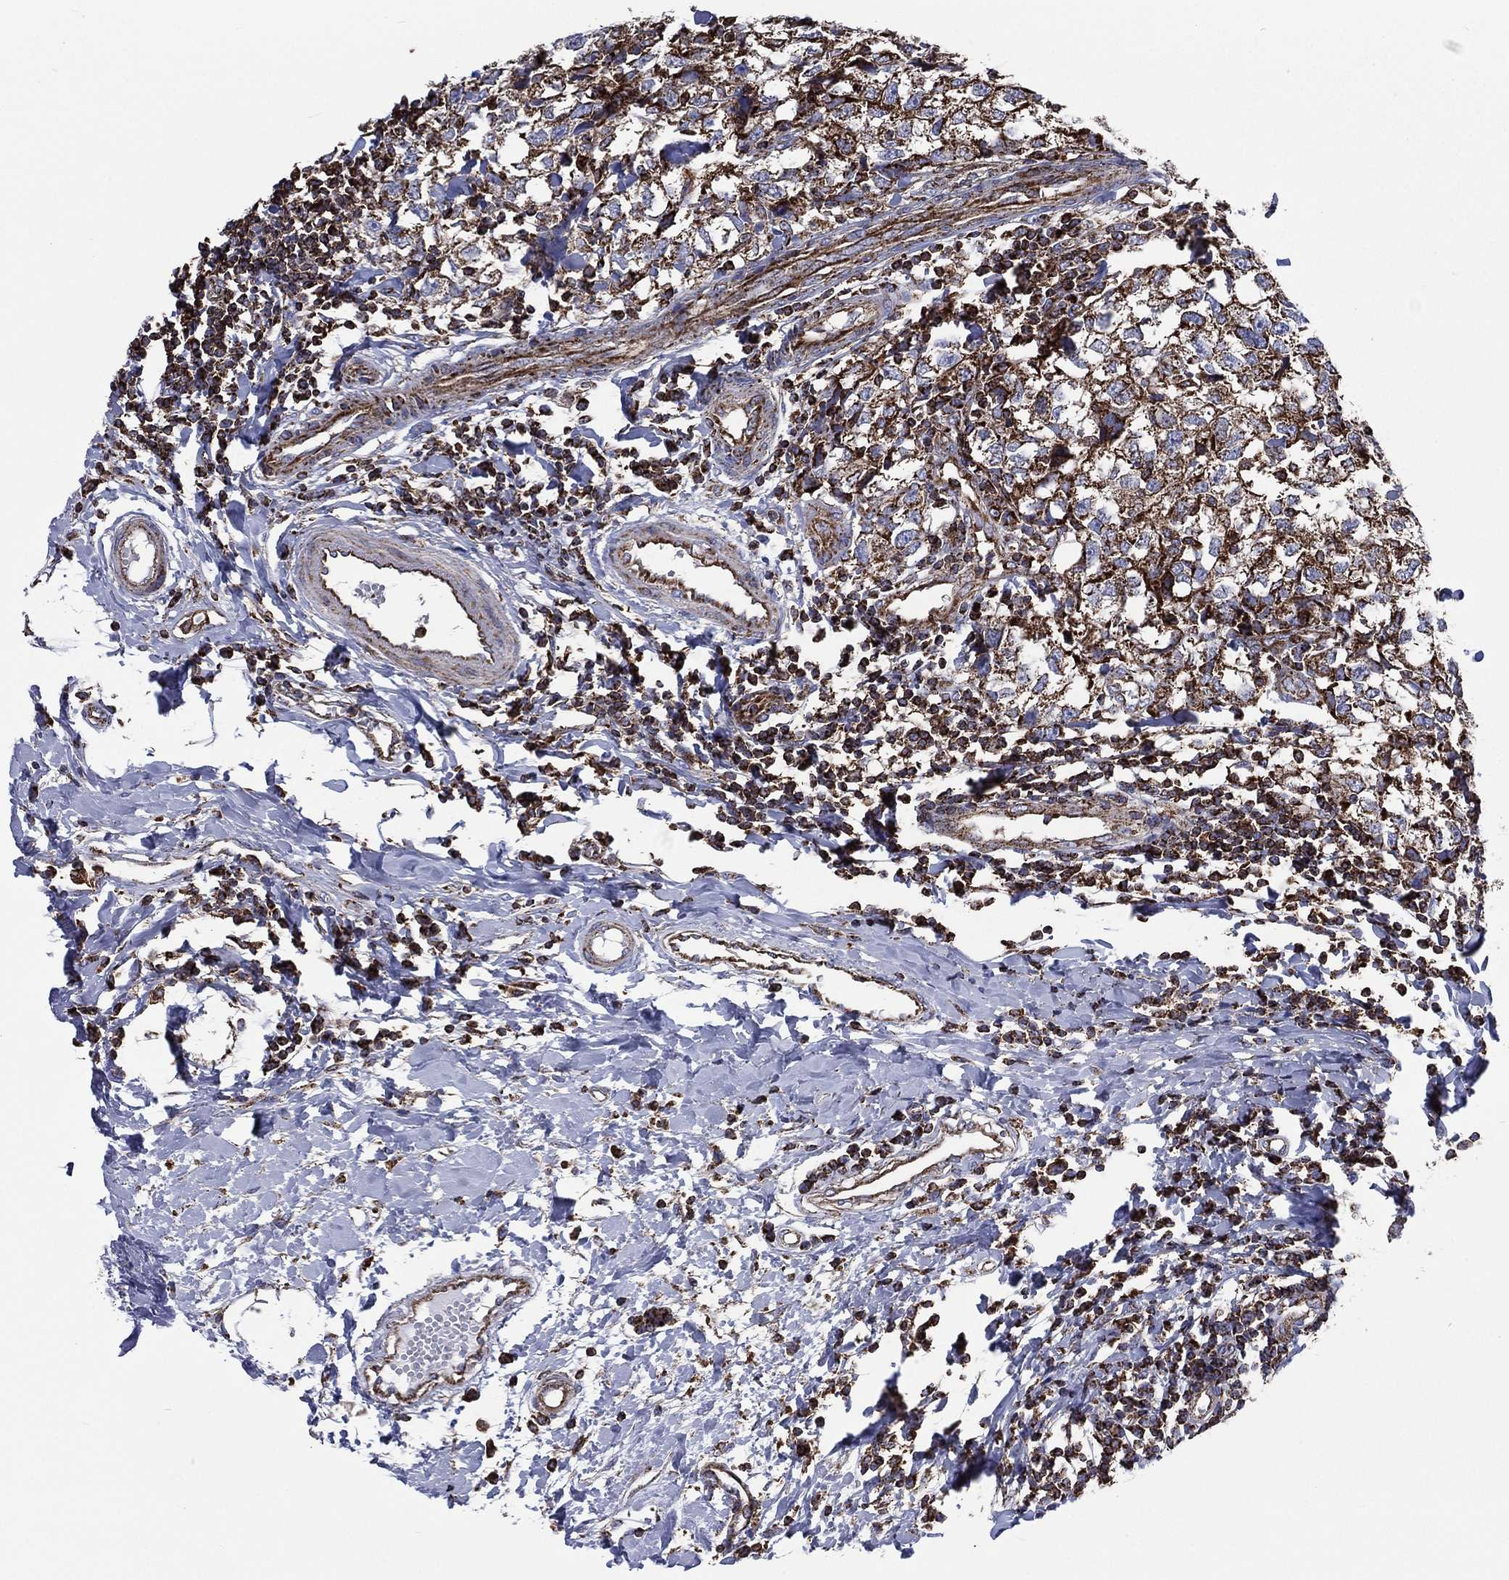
{"staining": {"intensity": "strong", "quantity": ">75%", "location": "cytoplasmic/membranous"}, "tissue": "breast cancer", "cell_type": "Tumor cells", "image_type": "cancer", "snomed": [{"axis": "morphology", "description": "Duct carcinoma"}, {"axis": "topography", "description": "Breast"}], "caption": "Immunohistochemistry photomicrograph of human breast infiltrating ductal carcinoma stained for a protein (brown), which shows high levels of strong cytoplasmic/membranous positivity in approximately >75% of tumor cells.", "gene": "ANKRD37", "patient": {"sex": "female", "age": 30}}